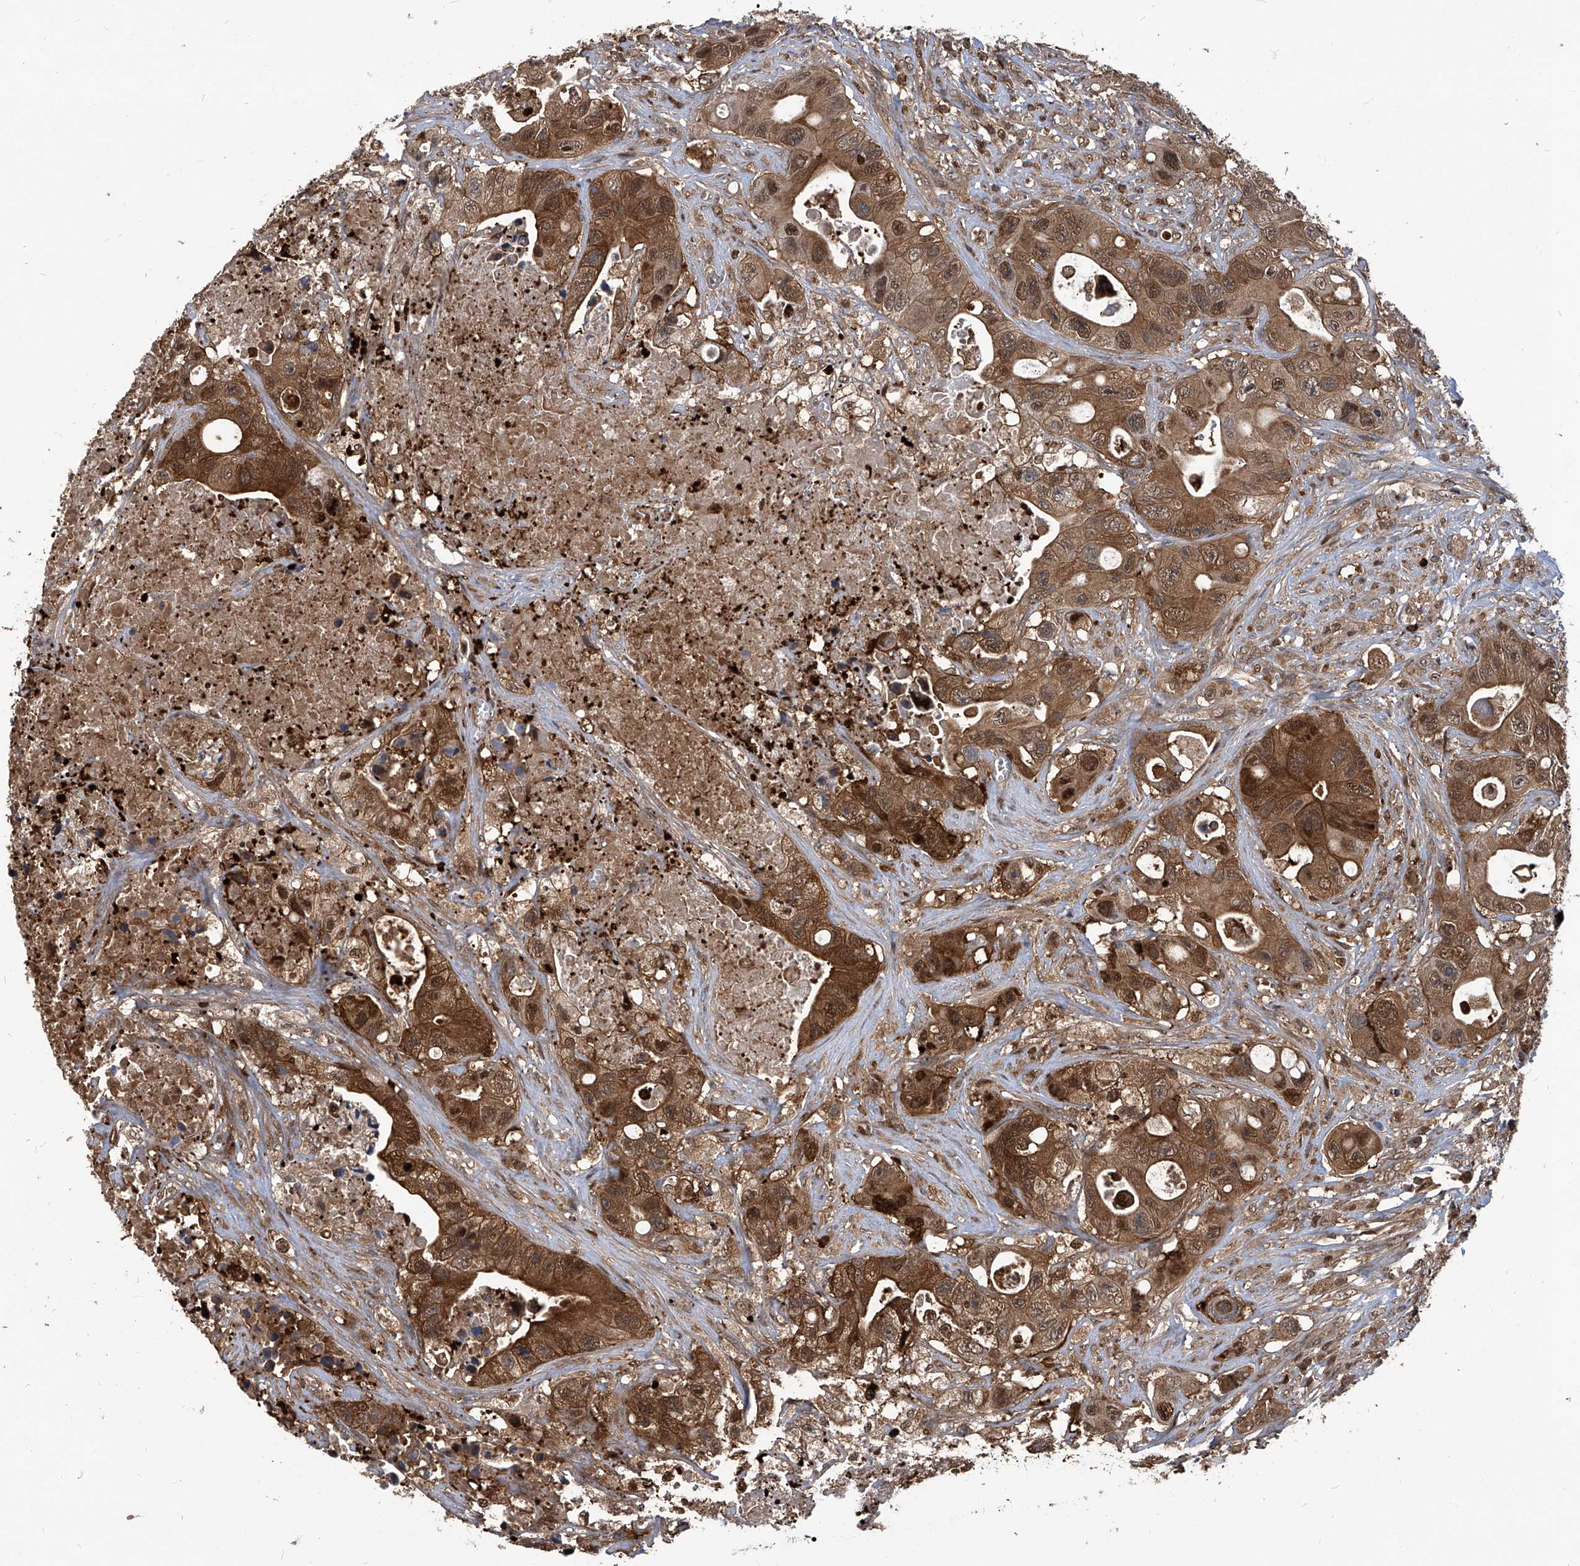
{"staining": {"intensity": "moderate", "quantity": ">75%", "location": "cytoplasmic/membranous,nuclear"}, "tissue": "colorectal cancer", "cell_type": "Tumor cells", "image_type": "cancer", "snomed": [{"axis": "morphology", "description": "Adenocarcinoma, NOS"}, {"axis": "topography", "description": "Colon"}], "caption": "Moderate cytoplasmic/membranous and nuclear positivity is appreciated in about >75% of tumor cells in colorectal cancer. The staining was performed using DAB to visualize the protein expression in brown, while the nuclei were stained in blue with hematoxylin (Magnification: 20x).", "gene": "PSMB1", "patient": {"sex": "female", "age": 46}}